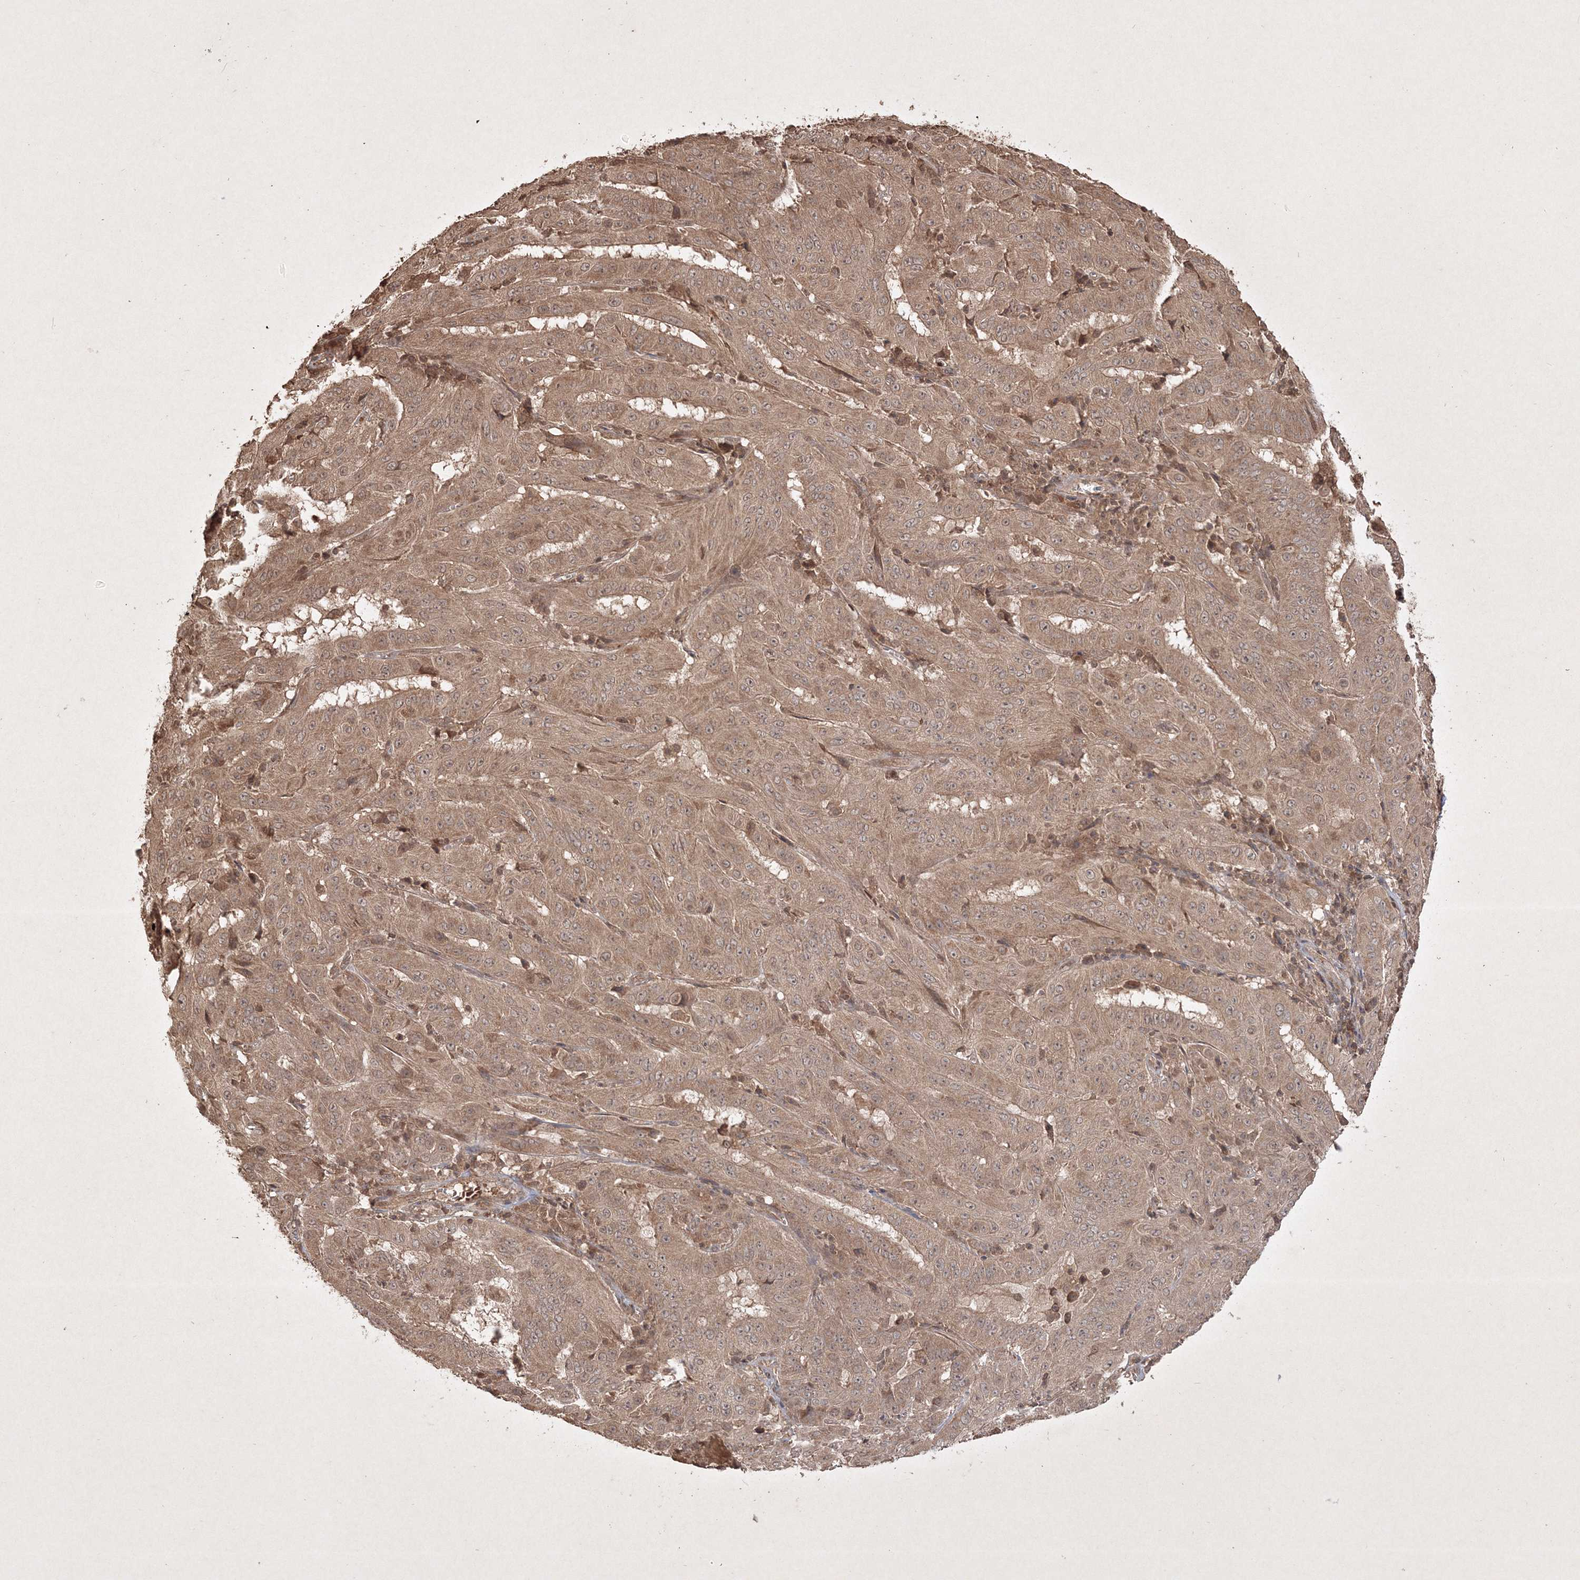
{"staining": {"intensity": "weak", "quantity": ">75%", "location": "cytoplasmic/membranous,nuclear"}, "tissue": "pancreatic cancer", "cell_type": "Tumor cells", "image_type": "cancer", "snomed": [{"axis": "morphology", "description": "Adenocarcinoma, NOS"}, {"axis": "topography", "description": "Pancreas"}], "caption": "Immunohistochemical staining of adenocarcinoma (pancreatic) demonstrates low levels of weak cytoplasmic/membranous and nuclear protein expression in about >75% of tumor cells.", "gene": "PELI3", "patient": {"sex": "male", "age": 63}}